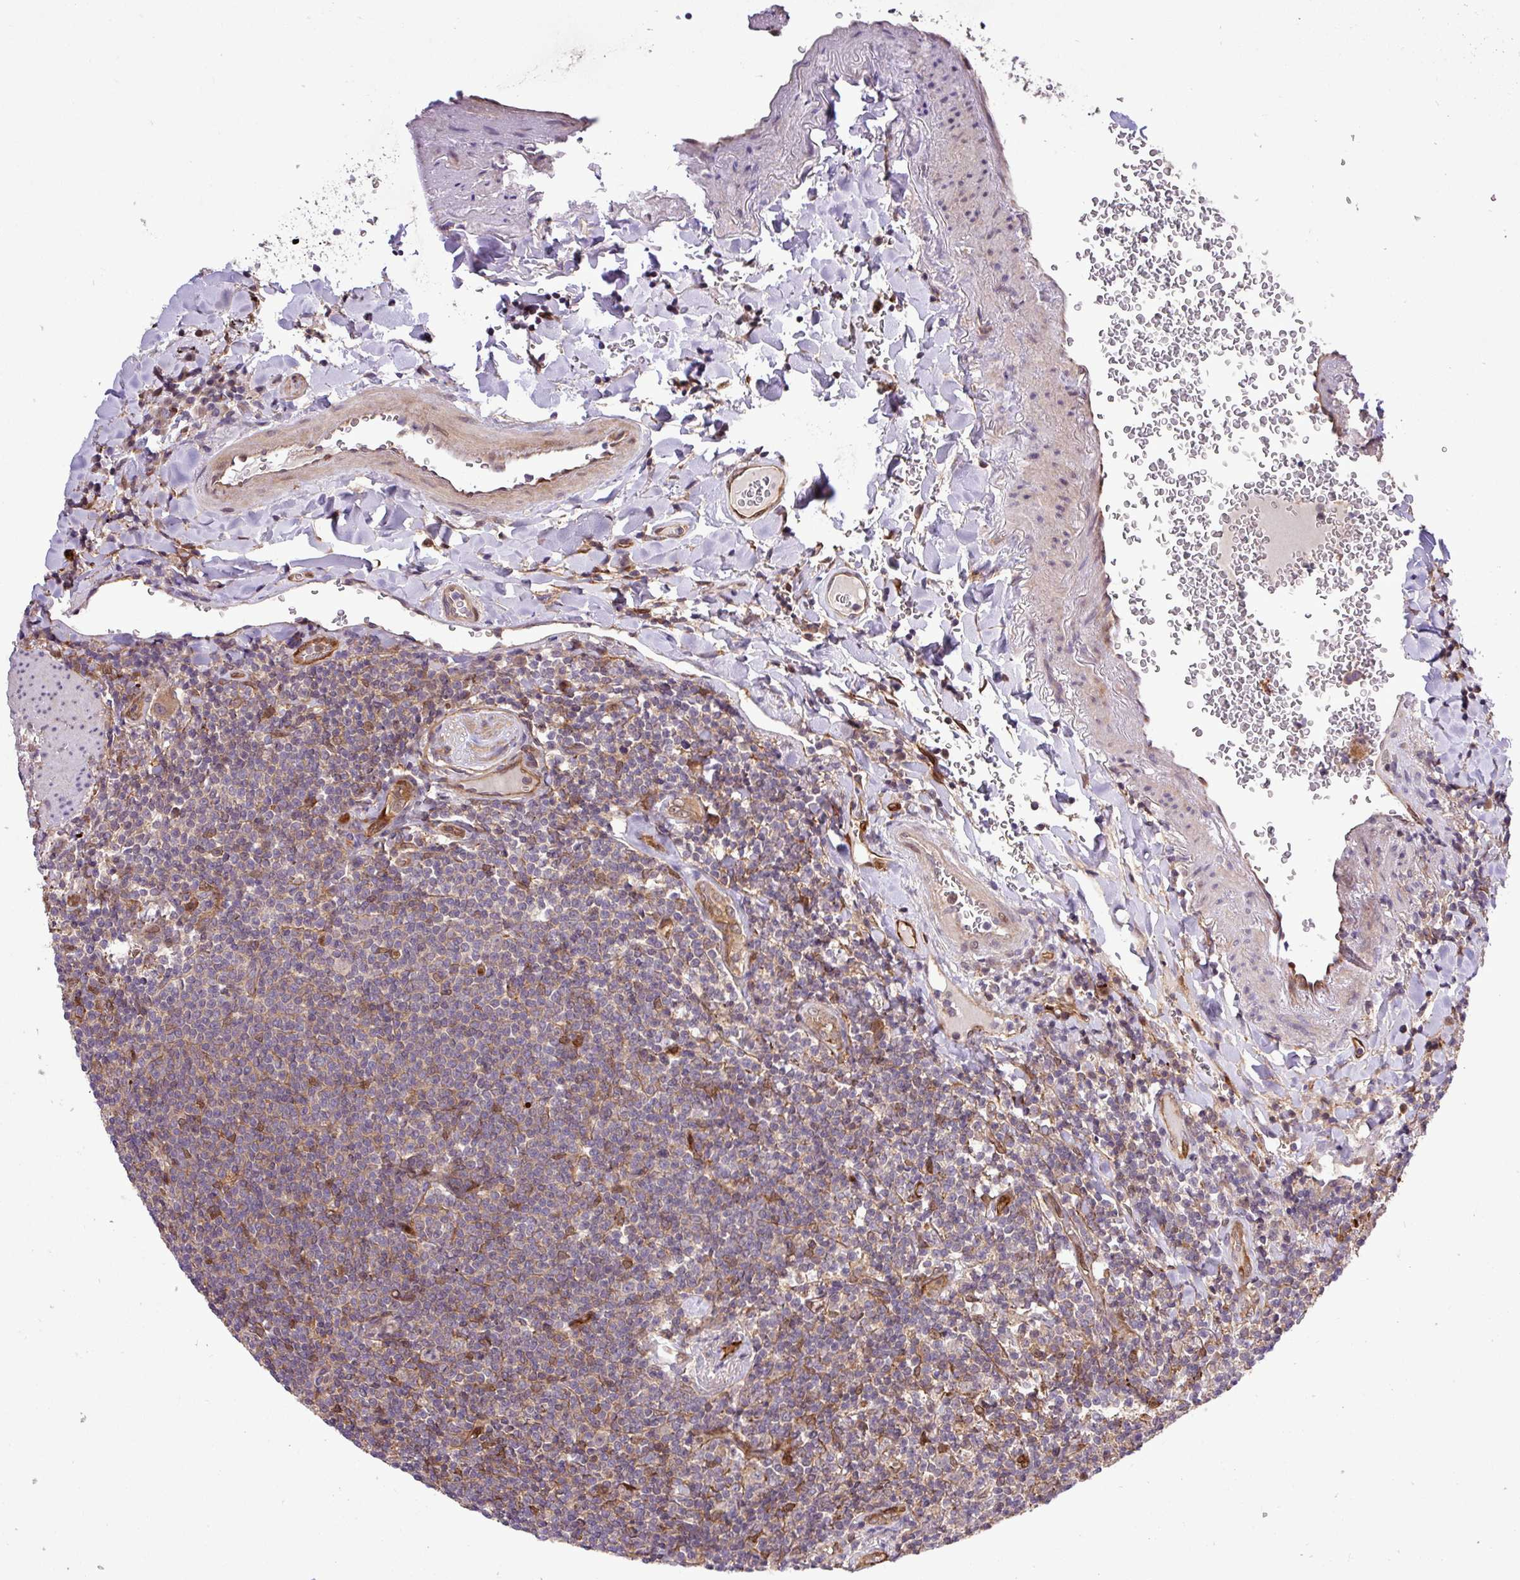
{"staining": {"intensity": "weak", "quantity": "<25%", "location": "cytoplasmic/membranous"}, "tissue": "lymphoma", "cell_type": "Tumor cells", "image_type": "cancer", "snomed": [{"axis": "morphology", "description": "Malignant lymphoma, non-Hodgkin's type, Low grade"}, {"axis": "topography", "description": "Lung"}], "caption": "Tumor cells are negative for protein expression in human low-grade malignant lymphoma, non-Hodgkin's type.", "gene": "CARHSP1", "patient": {"sex": "female", "age": 71}}